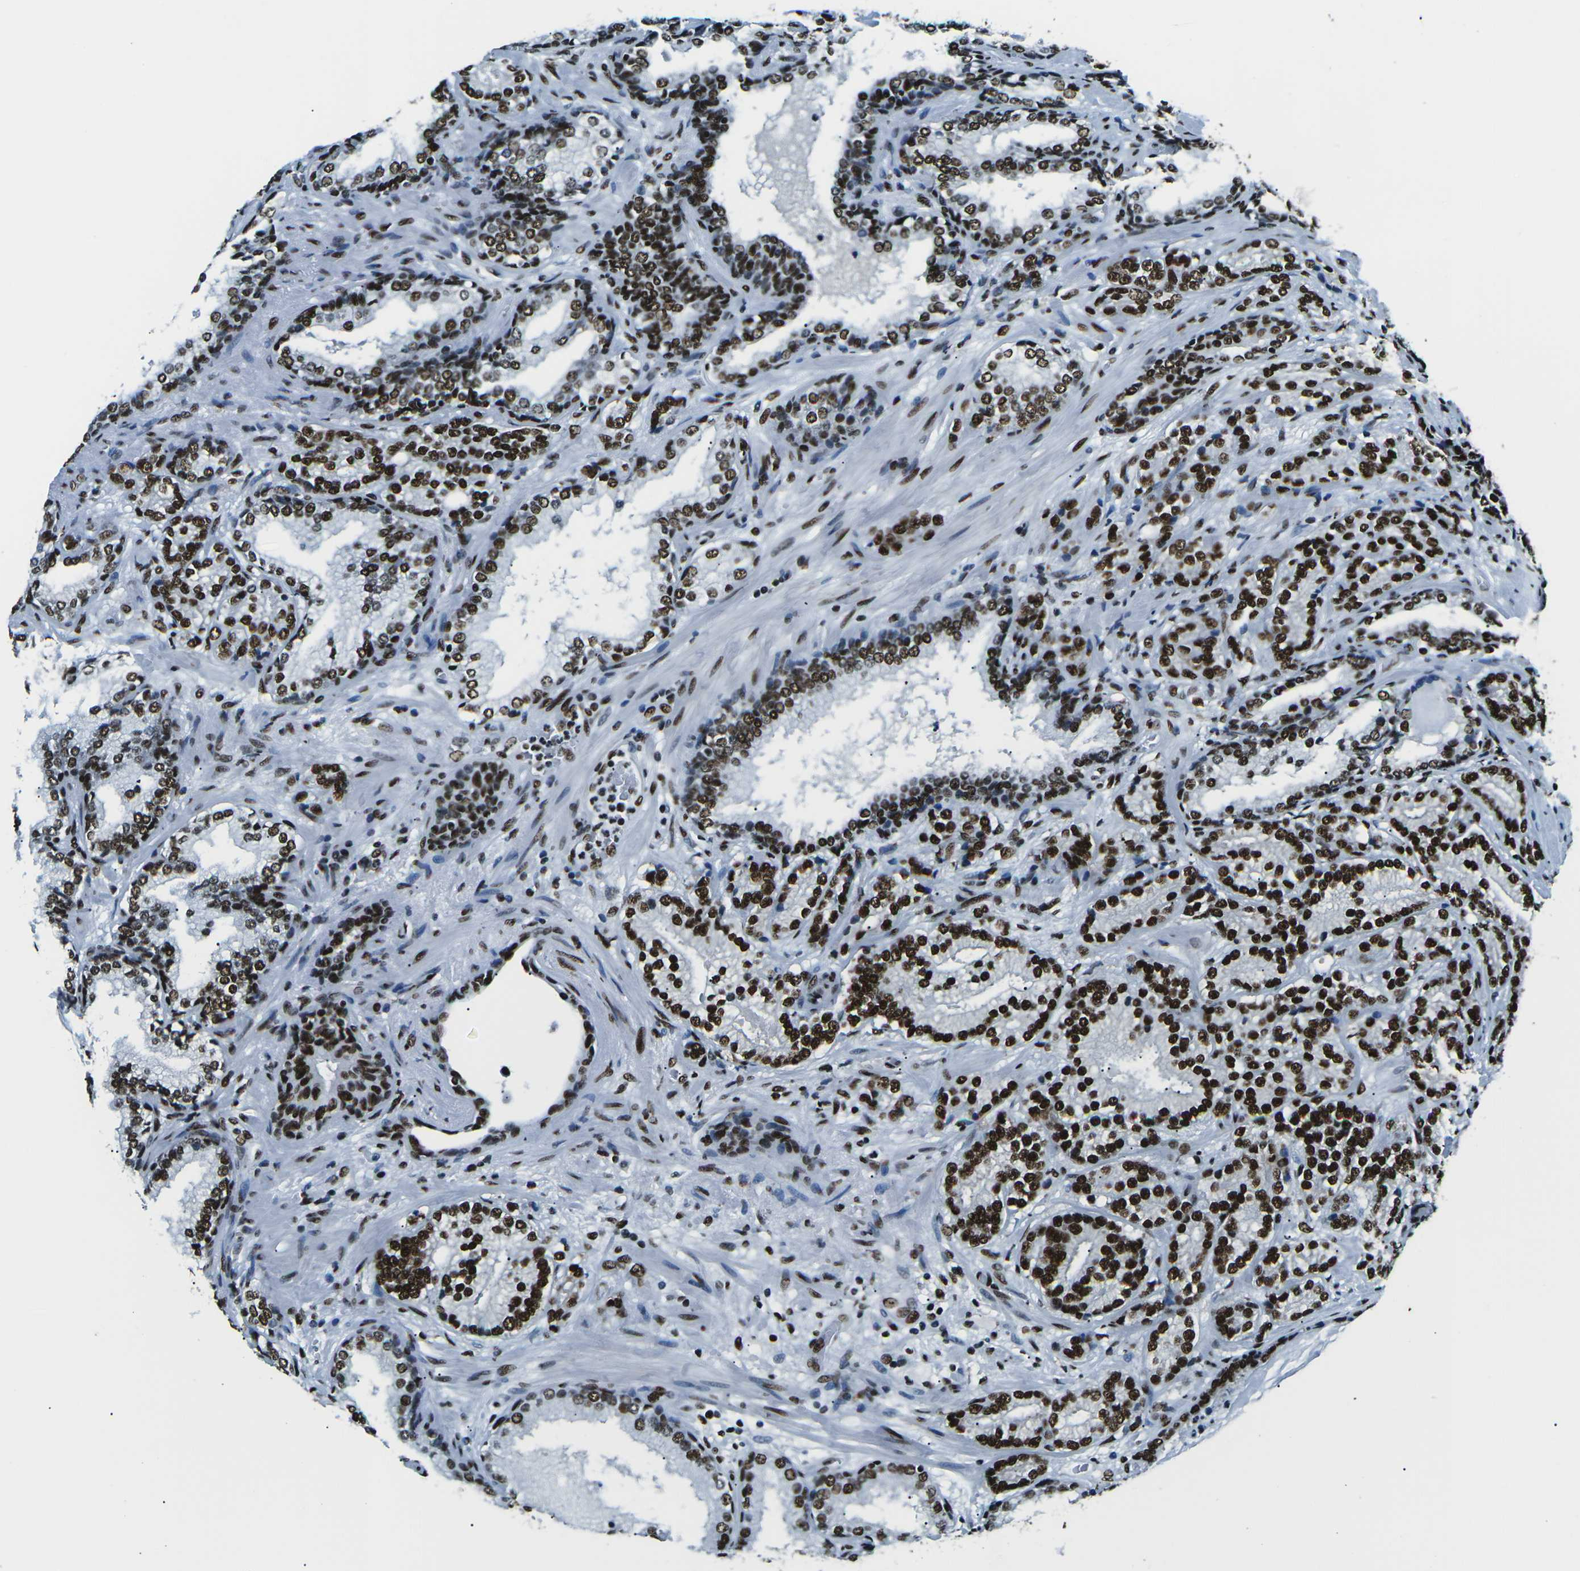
{"staining": {"intensity": "strong", "quantity": ">75%", "location": "nuclear"}, "tissue": "prostate cancer", "cell_type": "Tumor cells", "image_type": "cancer", "snomed": [{"axis": "morphology", "description": "Adenocarcinoma, High grade"}, {"axis": "topography", "description": "Prostate"}], "caption": "The micrograph exhibits a brown stain indicating the presence of a protein in the nuclear of tumor cells in prostate adenocarcinoma (high-grade).", "gene": "HNRNPL", "patient": {"sex": "male", "age": 61}}